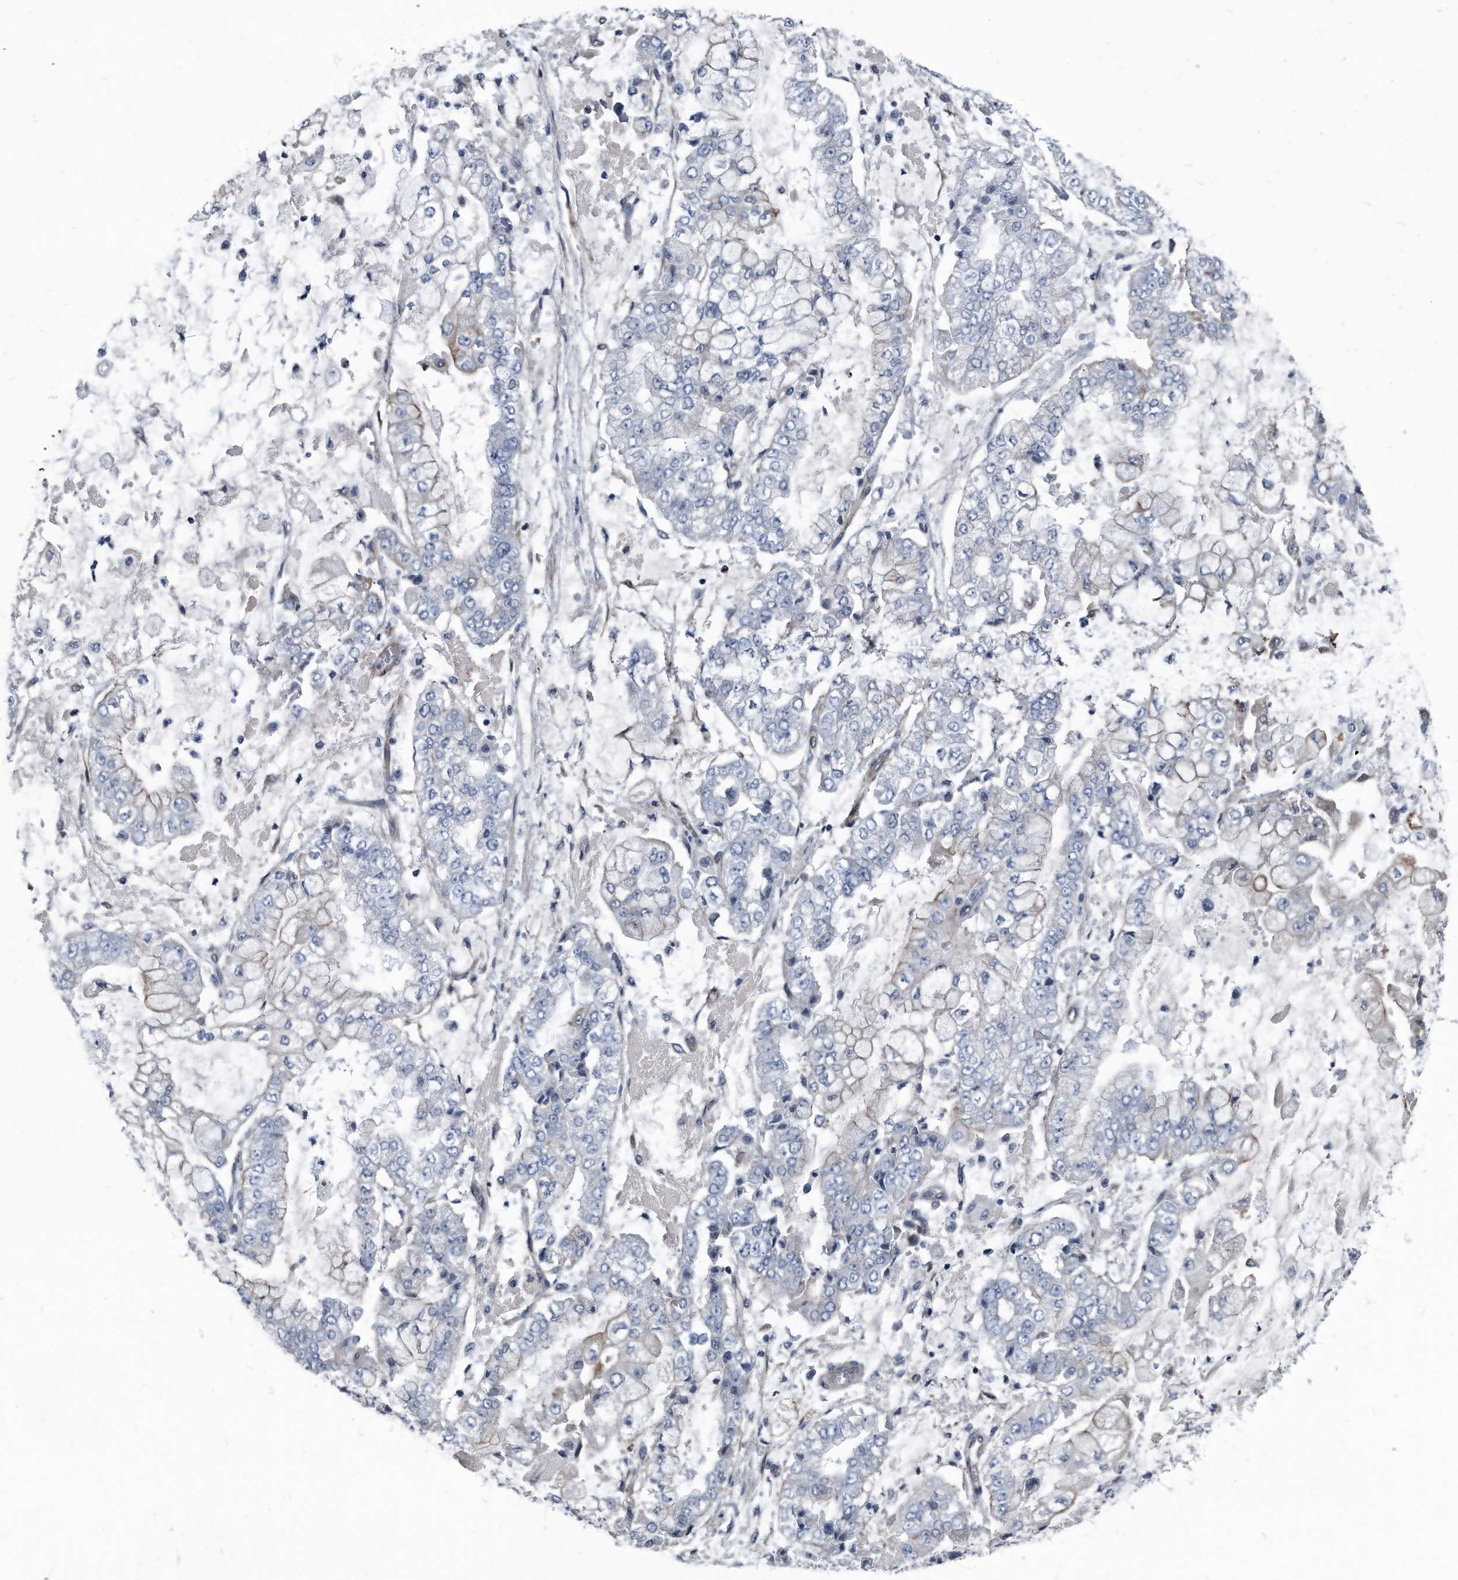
{"staining": {"intensity": "negative", "quantity": "none", "location": "none"}, "tissue": "stomach cancer", "cell_type": "Tumor cells", "image_type": "cancer", "snomed": [{"axis": "morphology", "description": "Adenocarcinoma, NOS"}, {"axis": "topography", "description": "Stomach"}], "caption": "This is an immunohistochemistry micrograph of human stomach cancer (adenocarcinoma). There is no staining in tumor cells.", "gene": "PLEC", "patient": {"sex": "male", "age": 76}}